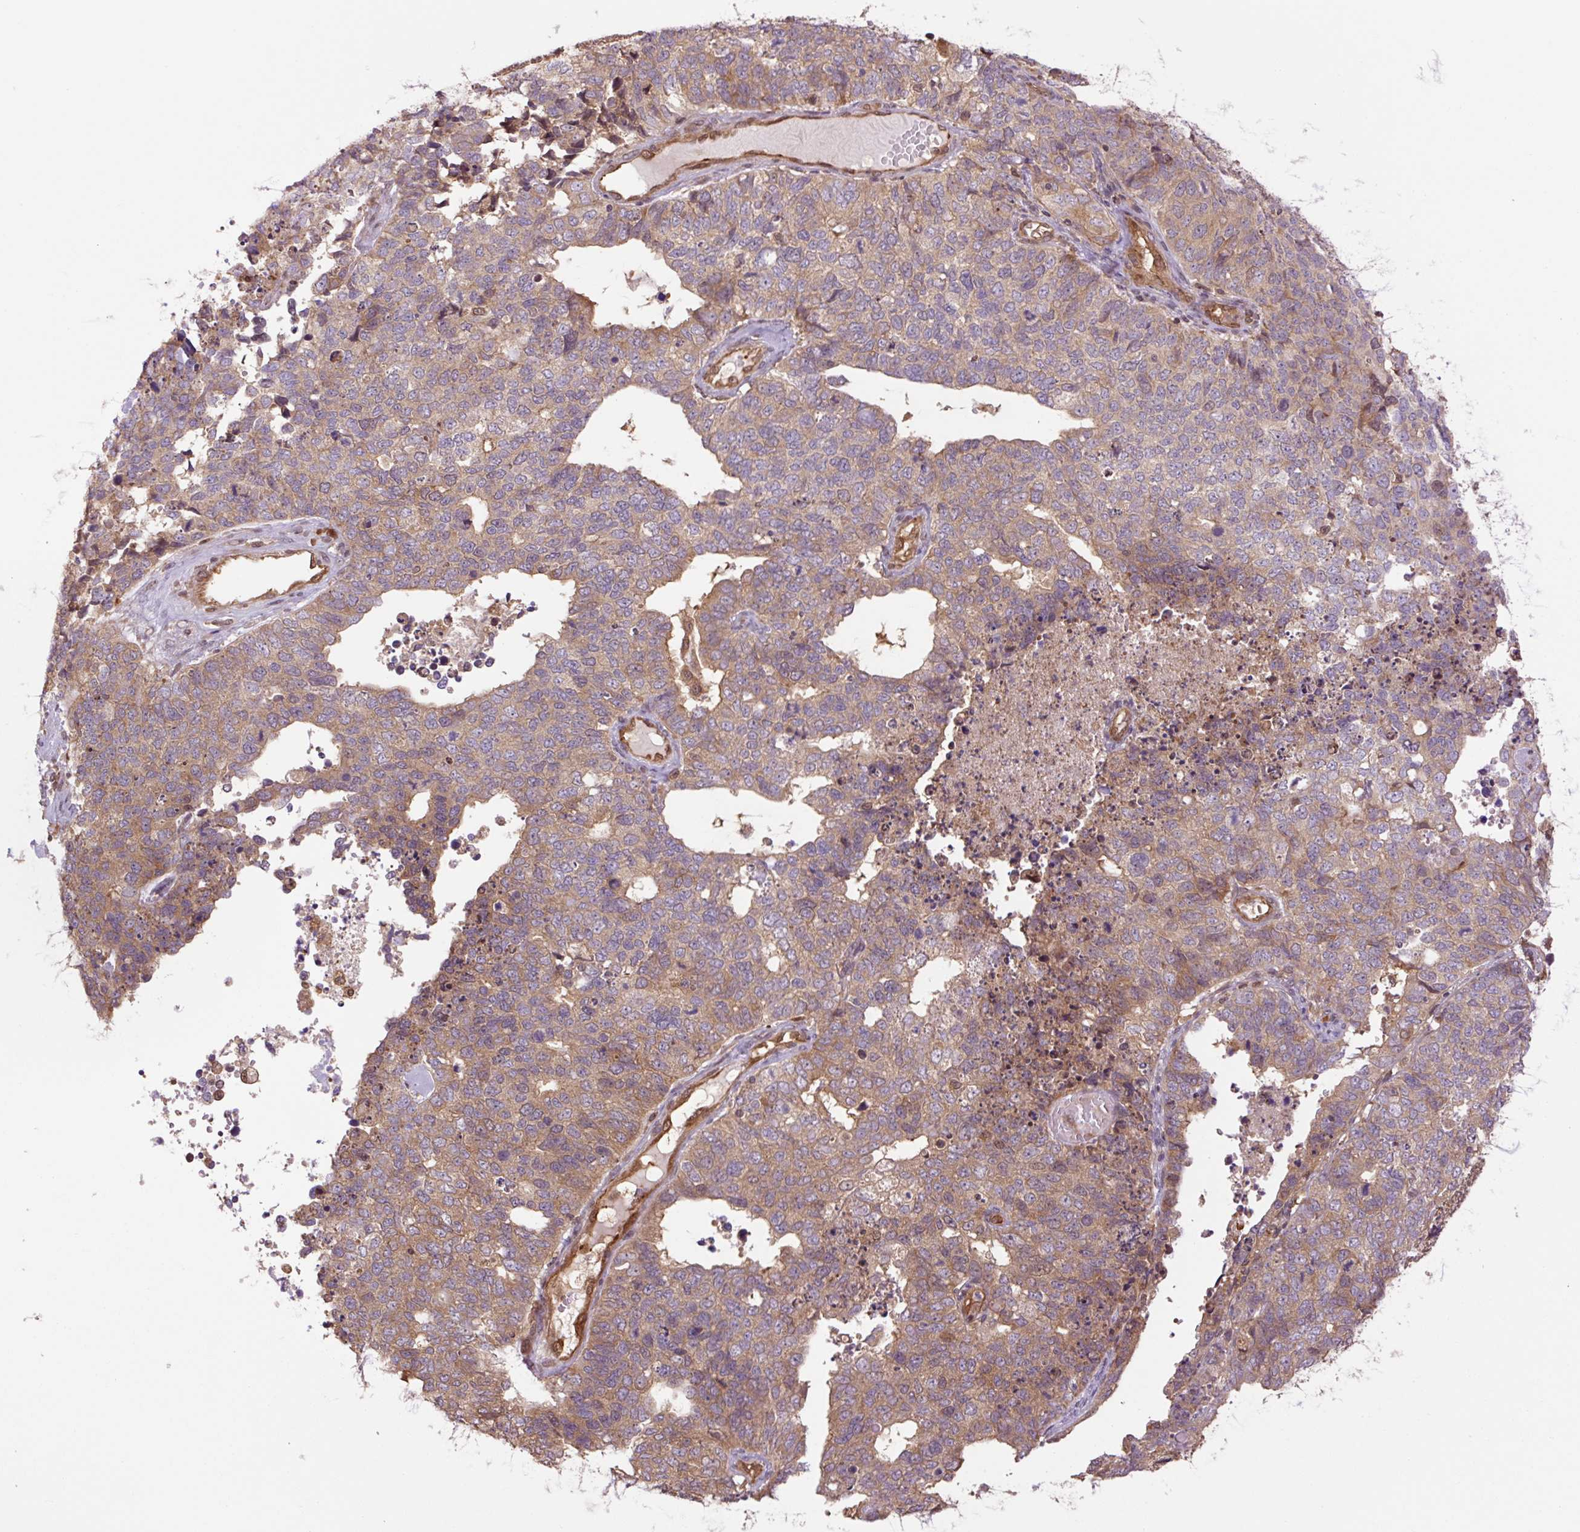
{"staining": {"intensity": "moderate", "quantity": ">75%", "location": "cytoplasmic/membranous"}, "tissue": "cervical cancer", "cell_type": "Tumor cells", "image_type": "cancer", "snomed": [{"axis": "morphology", "description": "Squamous cell carcinoma, NOS"}, {"axis": "topography", "description": "Cervix"}], "caption": "Immunohistochemistry (DAB) staining of cervical squamous cell carcinoma demonstrates moderate cytoplasmic/membranous protein expression in about >75% of tumor cells.", "gene": "TPT1", "patient": {"sex": "female", "age": 63}}